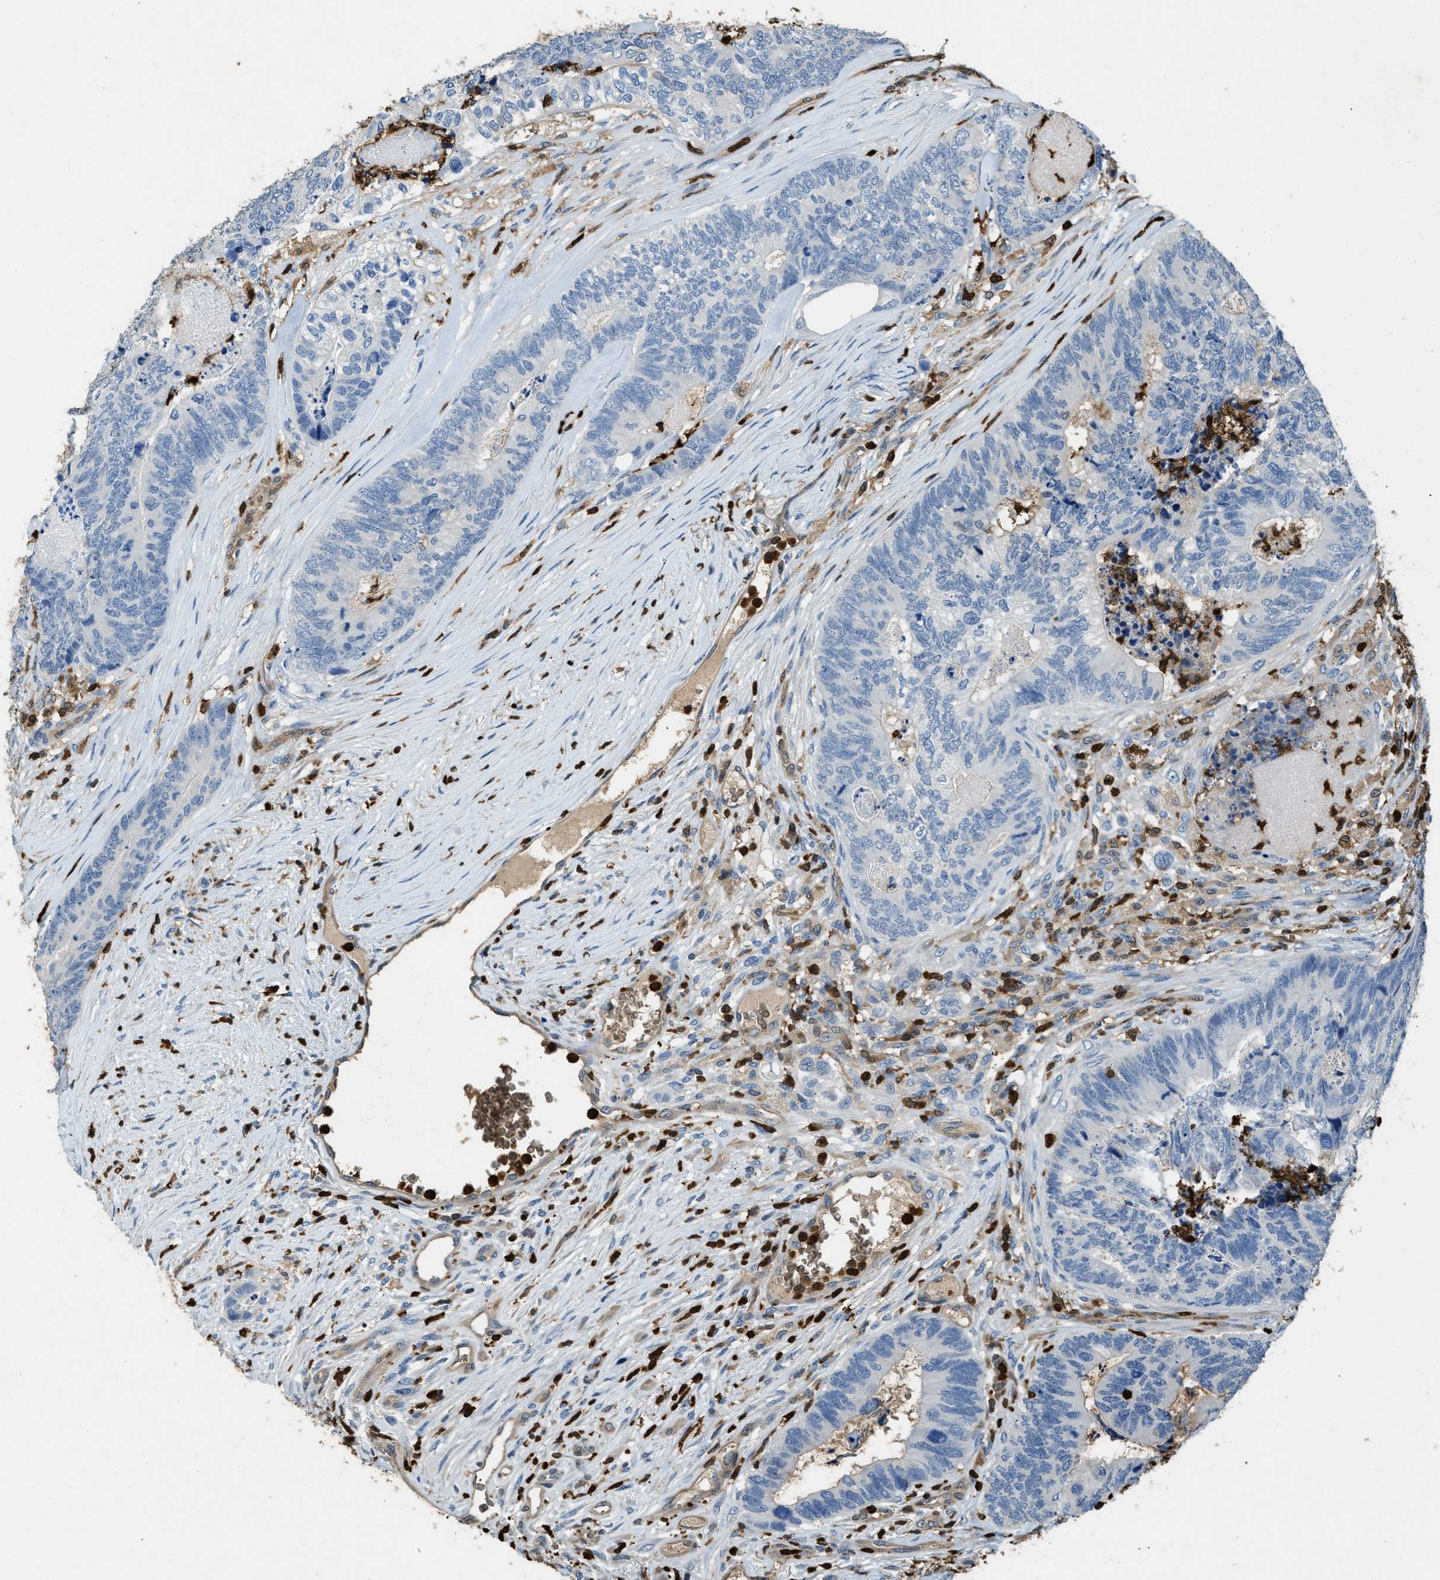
{"staining": {"intensity": "negative", "quantity": "none", "location": "none"}, "tissue": "colorectal cancer", "cell_type": "Tumor cells", "image_type": "cancer", "snomed": [{"axis": "morphology", "description": "Adenocarcinoma, NOS"}, {"axis": "topography", "description": "Colon"}], "caption": "DAB (3,3'-diaminobenzidine) immunohistochemical staining of colorectal cancer (adenocarcinoma) exhibits no significant staining in tumor cells.", "gene": "ARHGDIB", "patient": {"sex": "female", "age": 67}}